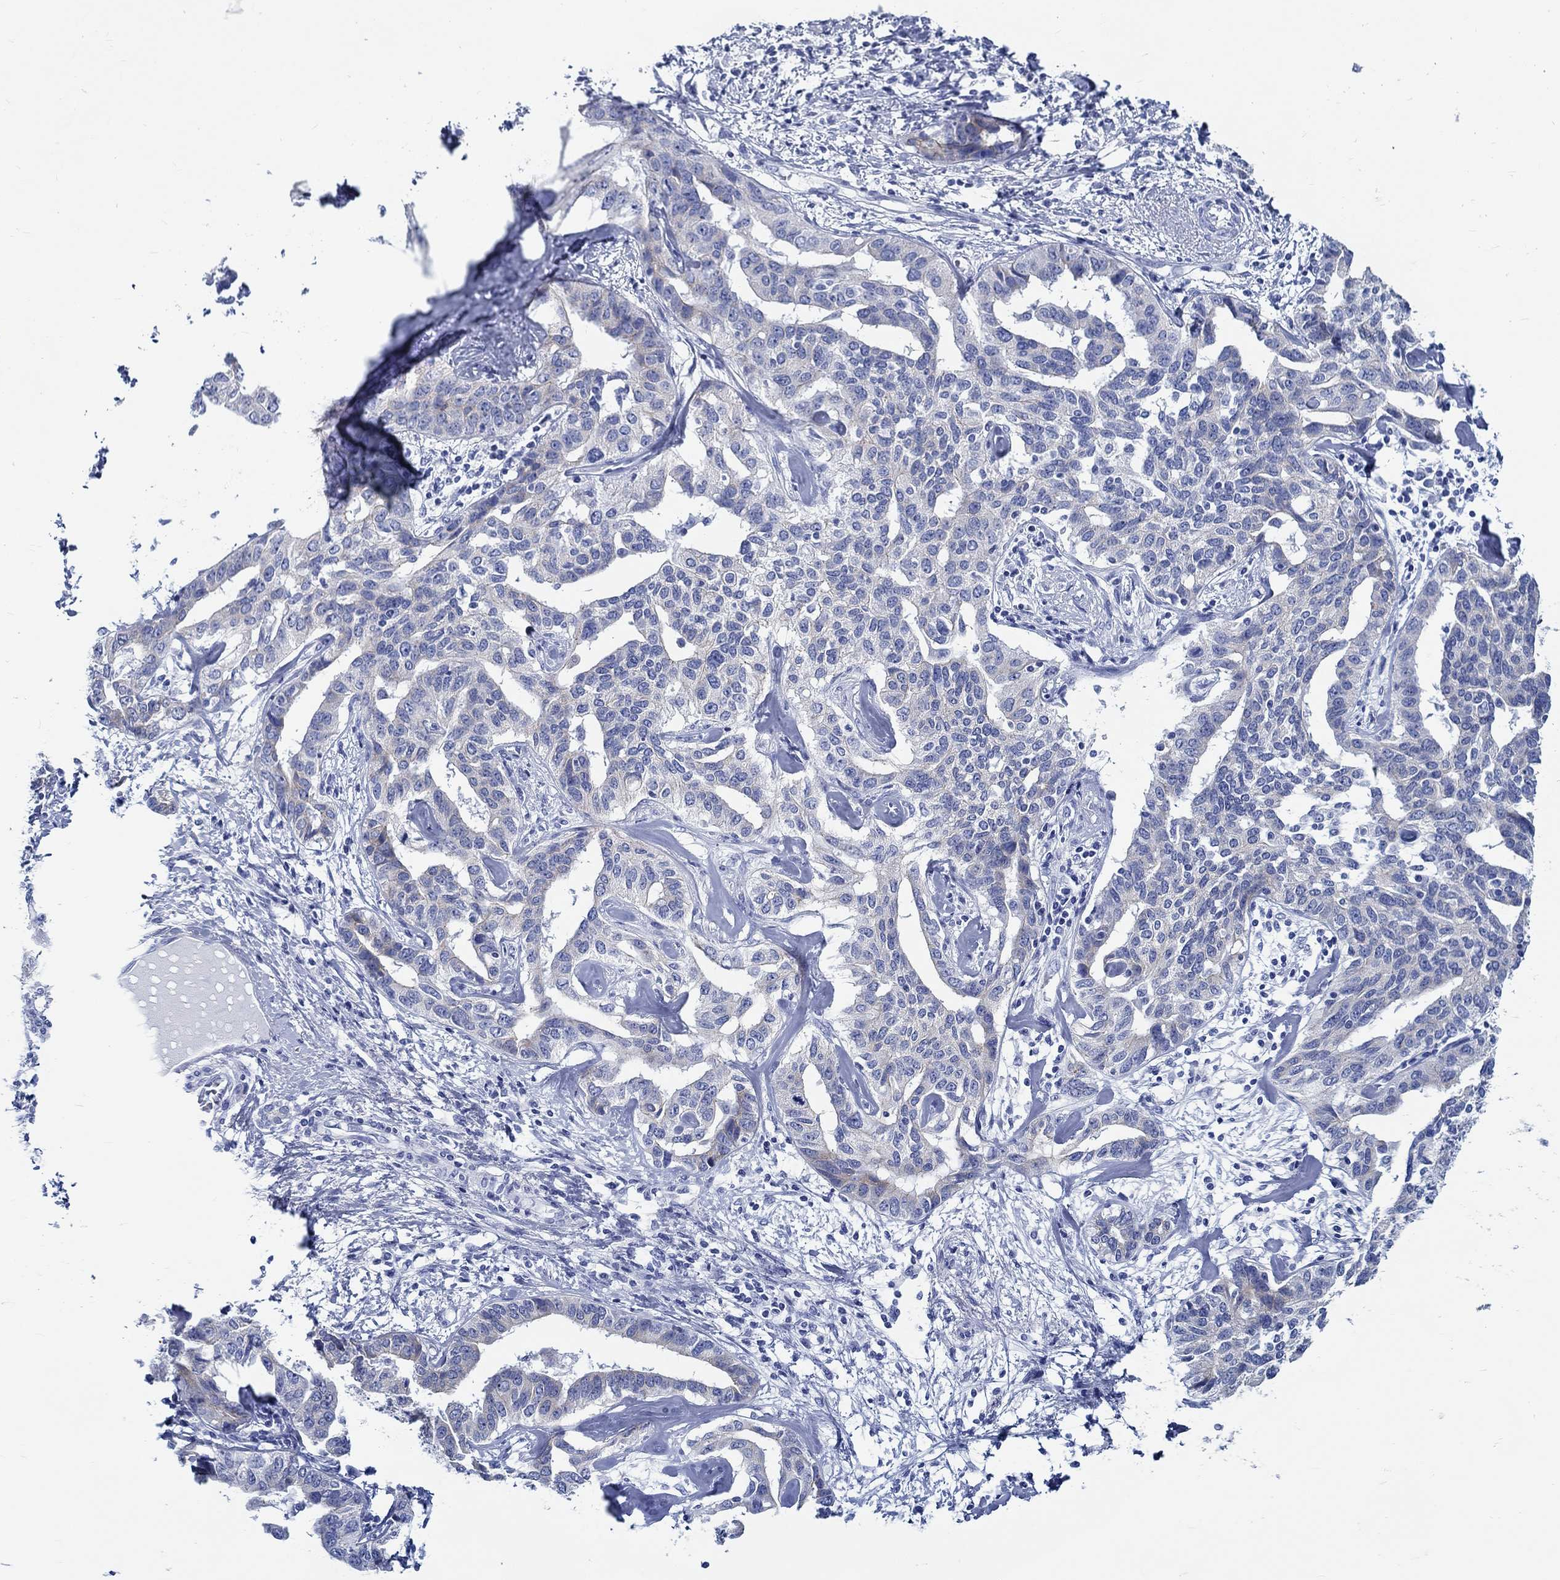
{"staining": {"intensity": "negative", "quantity": "none", "location": "none"}, "tissue": "liver cancer", "cell_type": "Tumor cells", "image_type": "cancer", "snomed": [{"axis": "morphology", "description": "Cholangiocarcinoma"}, {"axis": "topography", "description": "Liver"}], "caption": "High magnification brightfield microscopy of cholangiocarcinoma (liver) stained with DAB (3,3'-diaminobenzidine) (brown) and counterstained with hematoxylin (blue): tumor cells show no significant positivity.", "gene": "RD3L", "patient": {"sex": "male", "age": 59}}